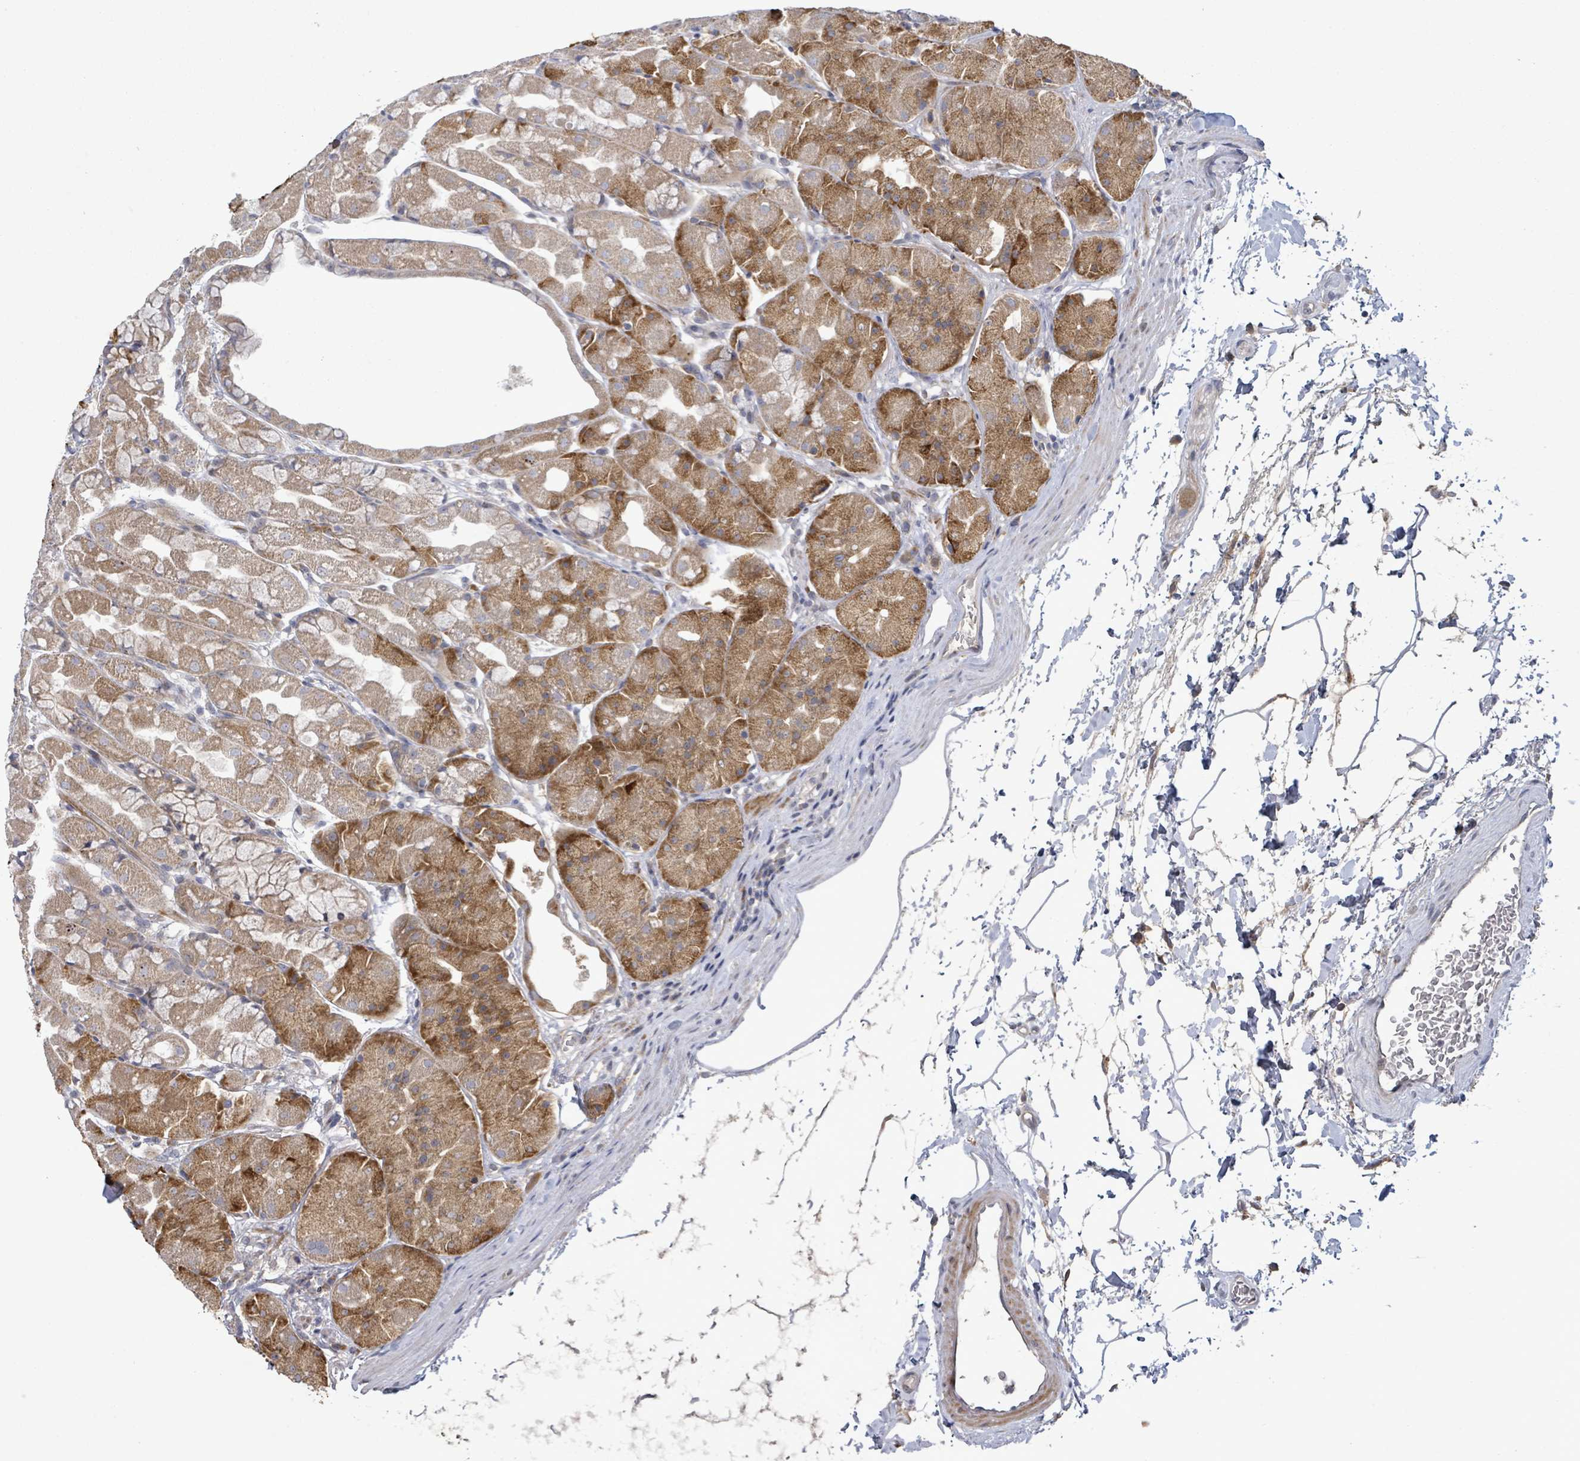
{"staining": {"intensity": "strong", "quantity": "25%-75%", "location": "cytoplasmic/membranous"}, "tissue": "stomach", "cell_type": "Glandular cells", "image_type": "normal", "snomed": [{"axis": "morphology", "description": "Normal tissue, NOS"}, {"axis": "topography", "description": "Stomach"}], "caption": "A photomicrograph showing strong cytoplasmic/membranous expression in about 25%-75% of glandular cells in unremarkable stomach, as visualized by brown immunohistochemical staining.", "gene": "SLIT3", "patient": {"sex": "male", "age": 57}}